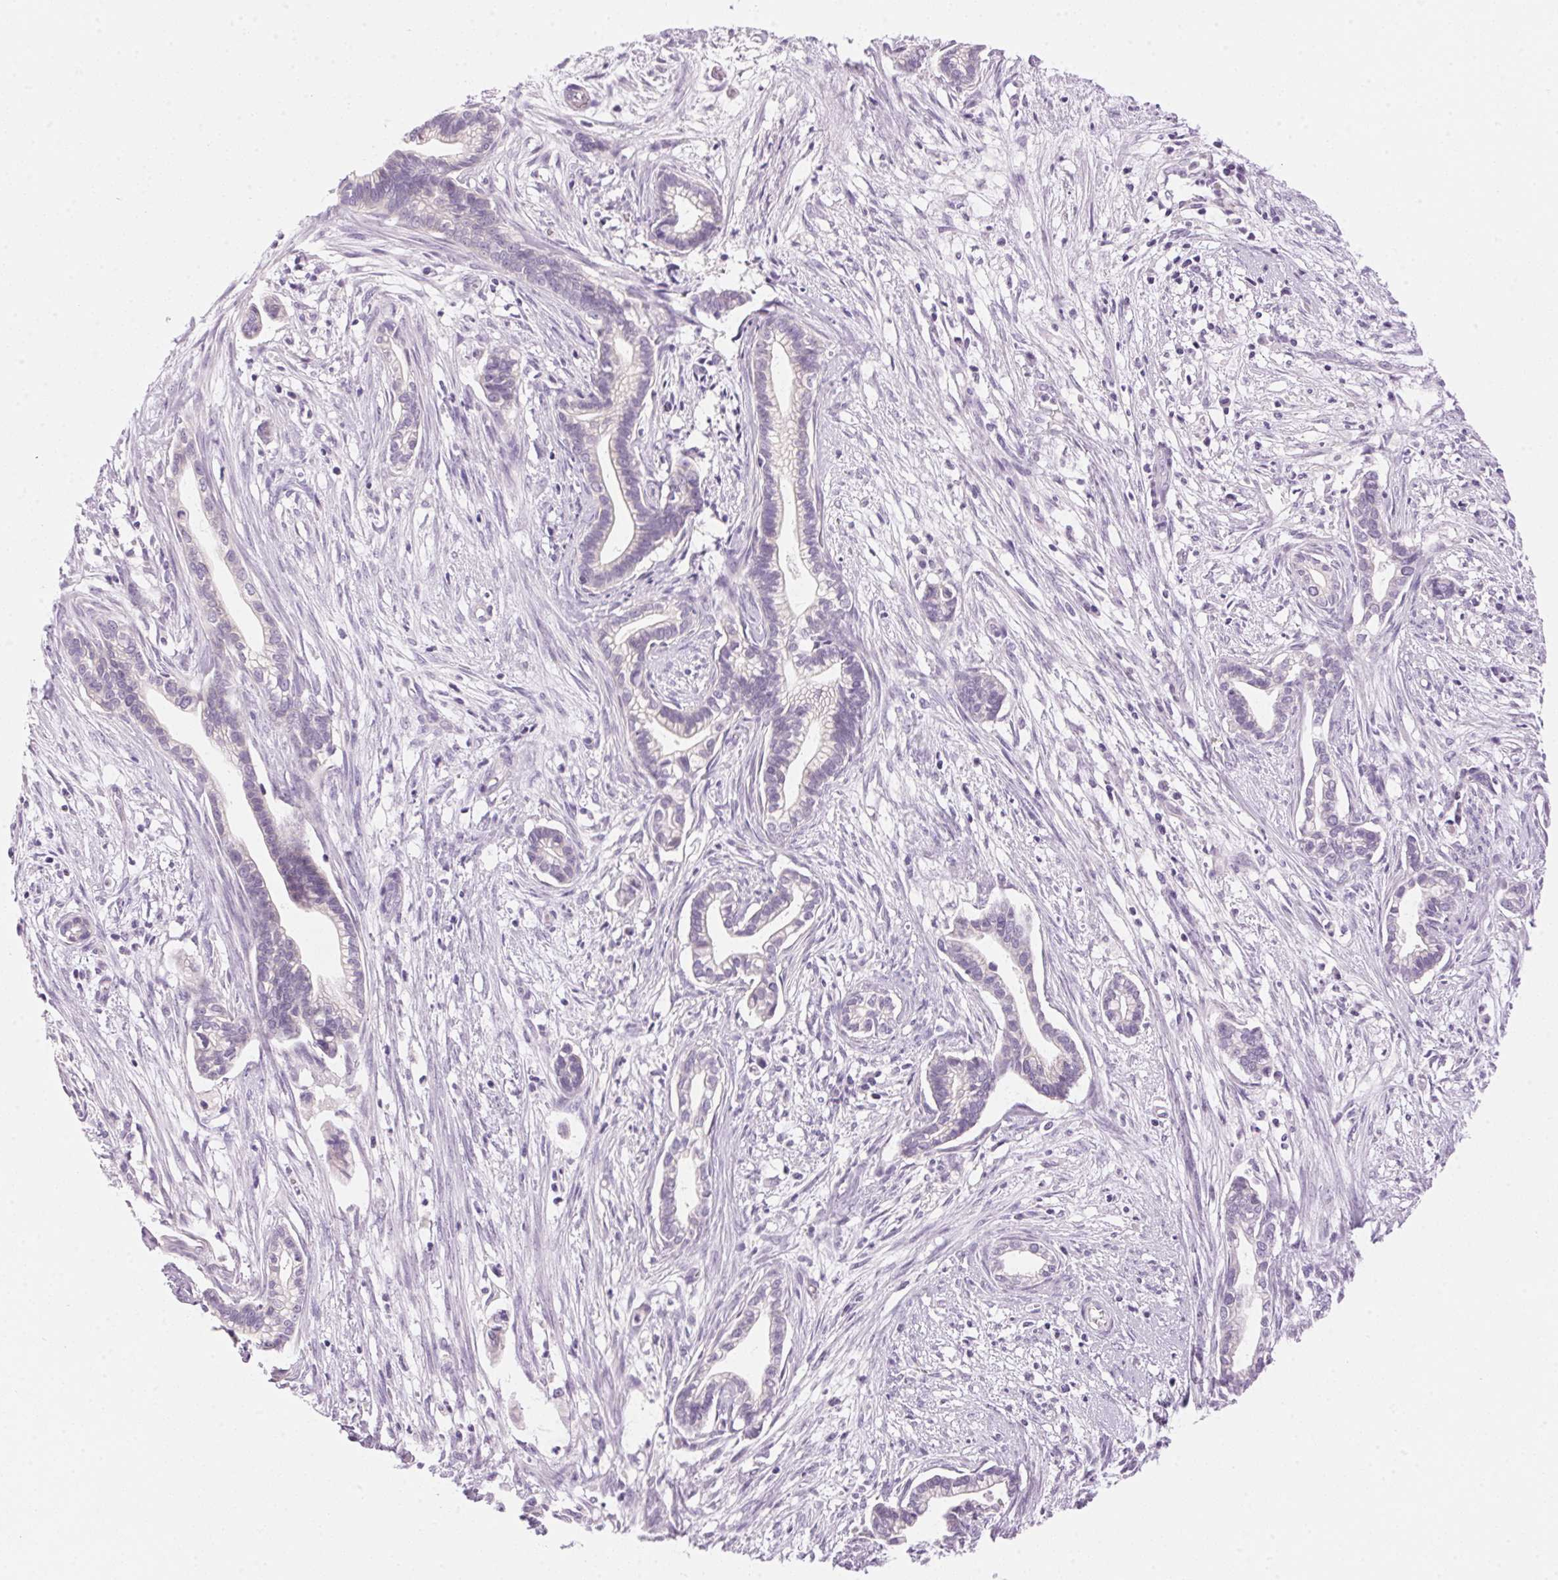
{"staining": {"intensity": "negative", "quantity": "none", "location": "none"}, "tissue": "cervical cancer", "cell_type": "Tumor cells", "image_type": "cancer", "snomed": [{"axis": "morphology", "description": "Adenocarcinoma, NOS"}, {"axis": "topography", "description": "Cervix"}], "caption": "Tumor cells are negative for brown protein staining in cervical cancer (adenocarcinoma). (Brightfield microscopy of DAB (3,3'-diaminobenzidine) immunohistochemistry at high magnification).", "gene": "HSD17B2", "patient": {"sex": "female", "age": 62}}